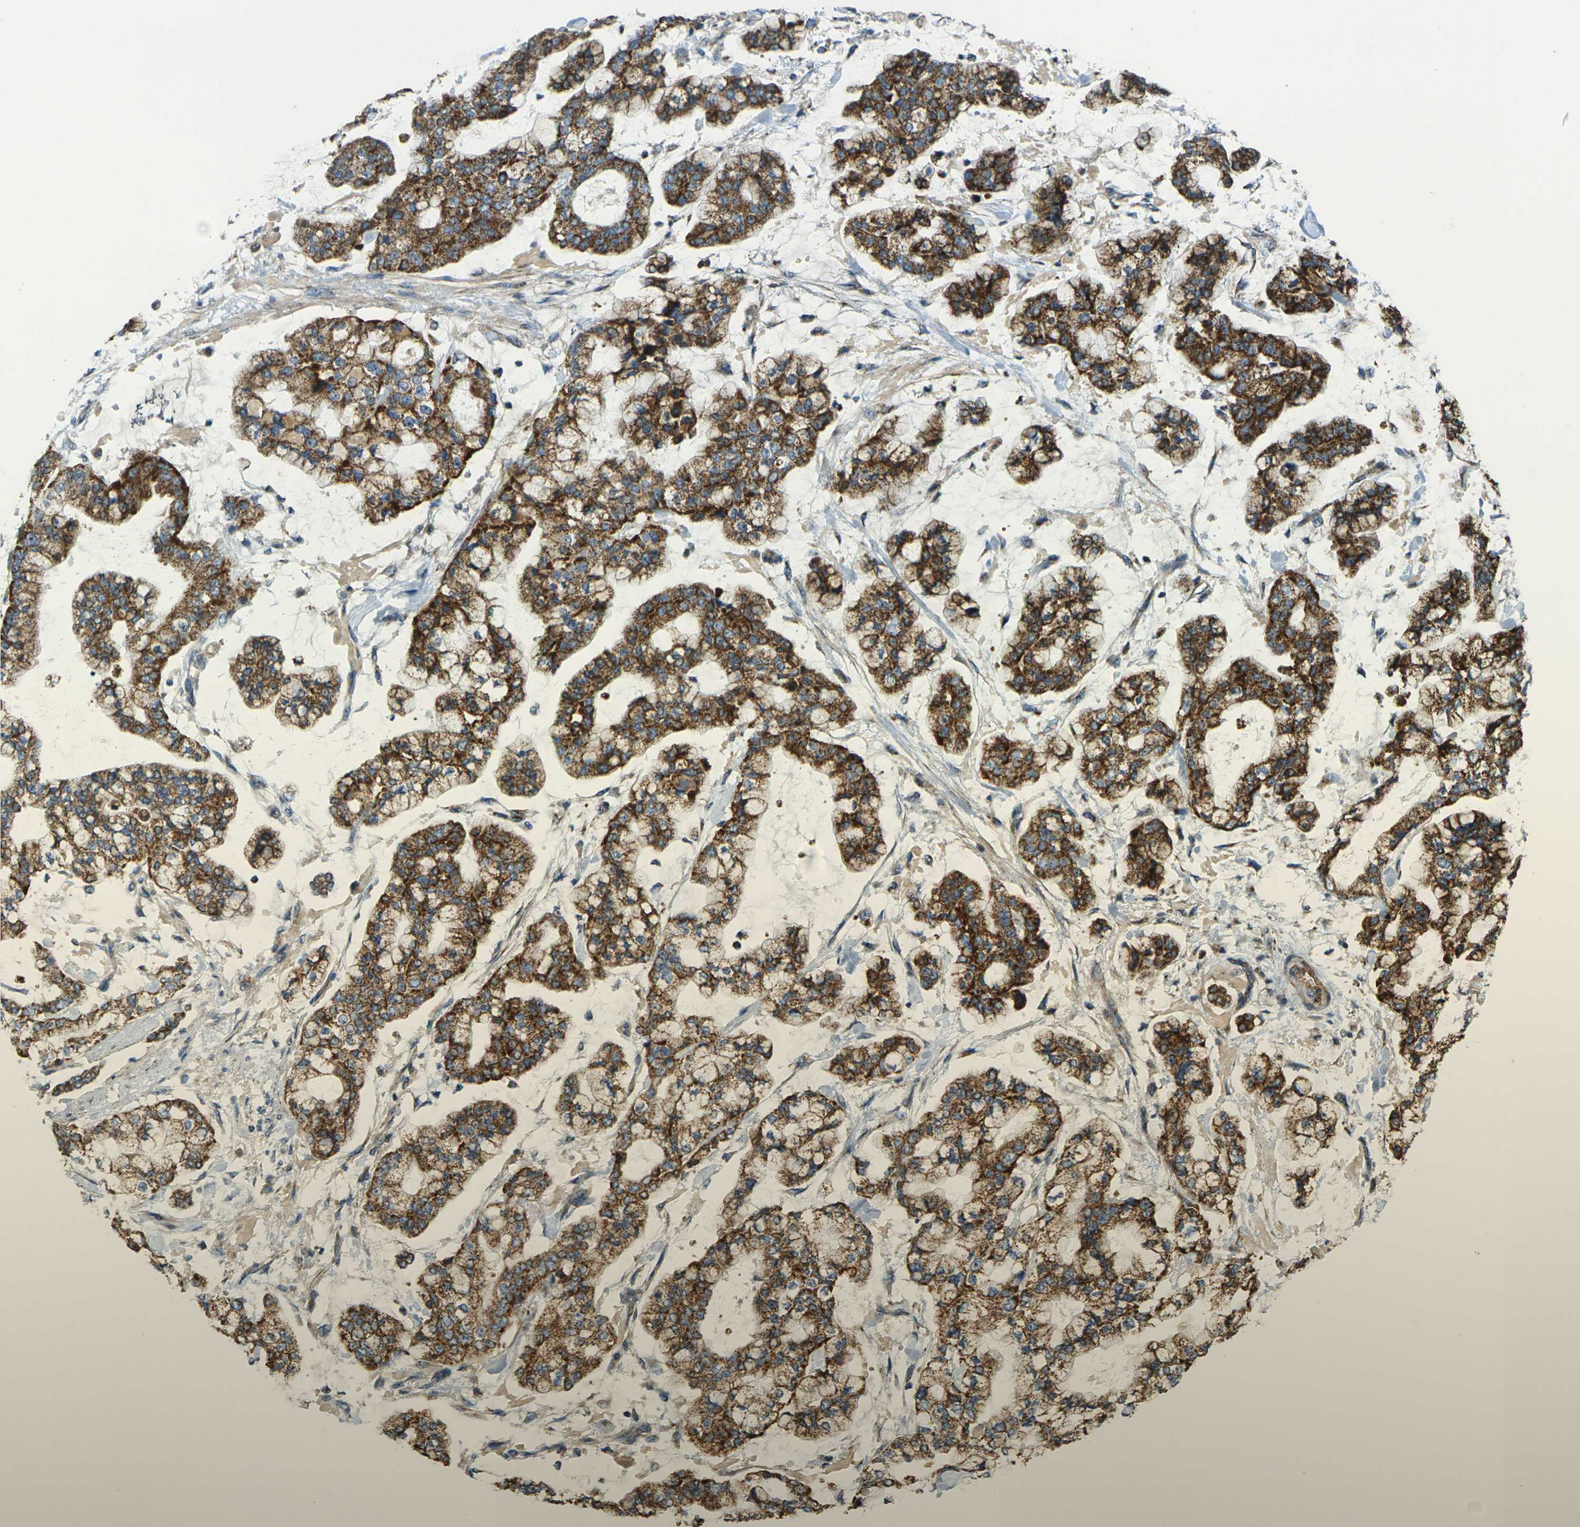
{"staining": {"intensity": "strong", "quantity": ">75%", "location": "cytoplasmic/membranous"}, "tissue": "stomach cancer", "cell_type": "Tumor cells", "image_type": "cancer", "snomed": [{"axis": "morphology", "description": "Normal tissue, NOS"}, {"axis": "morphology", "description": "Adenocarcinoma, NOS"}, {"axis": "topography", "description": "Stomach, upper"}, {"axis": "topography", "description": "Stomach"}], "caption": "This is an image of IHC staining of stomach adenocarcinoma, which shows strong positivity in the cytoplasmic/membranous of tumor cells.", "gene": "IGF1R", "patient": {"sex": "male", "age": 76}}